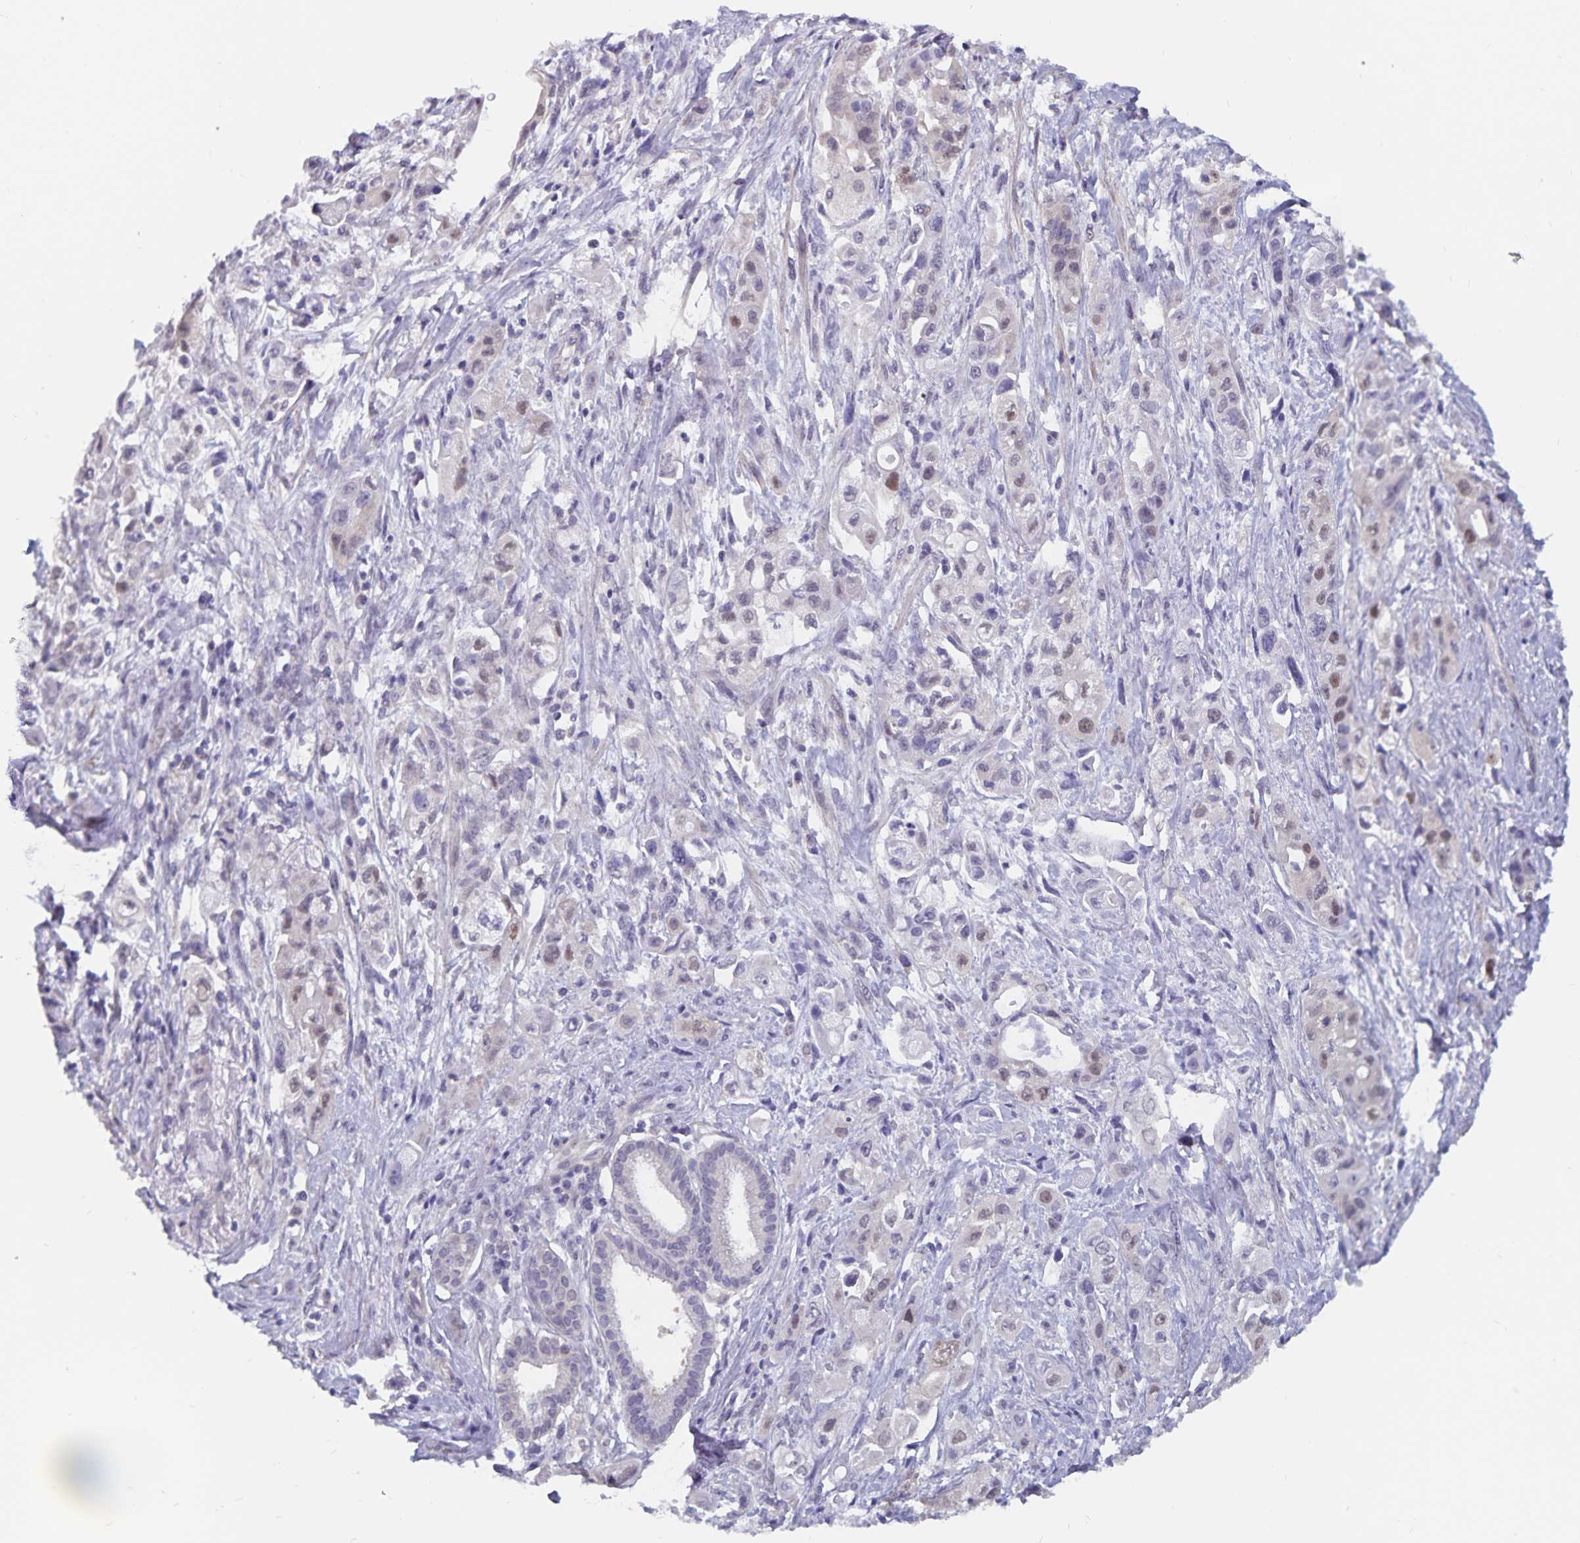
{"staining": {"intensity": "moderate", "quantity": "<25%", "location": "nuclear"}, "tissue": "pancreatic cancer", "cell_type": "Tumor cells", "image_type": "cancer", "snomed": [{"axis": "morphology", "description": "Adenocarcinoma, NOS"}, {"axis": "topography", "description": "Pancreas"}], "caption": "The image exhibits staining of pancreatic cancer, revealing moderate nuclear protein expression (brown color) within tumor cells. (brown staining indicates protein expression, while blue staining denotes nuclei).", "gene": "BAG6", "patient": {"sex": "female", "age": 66}}